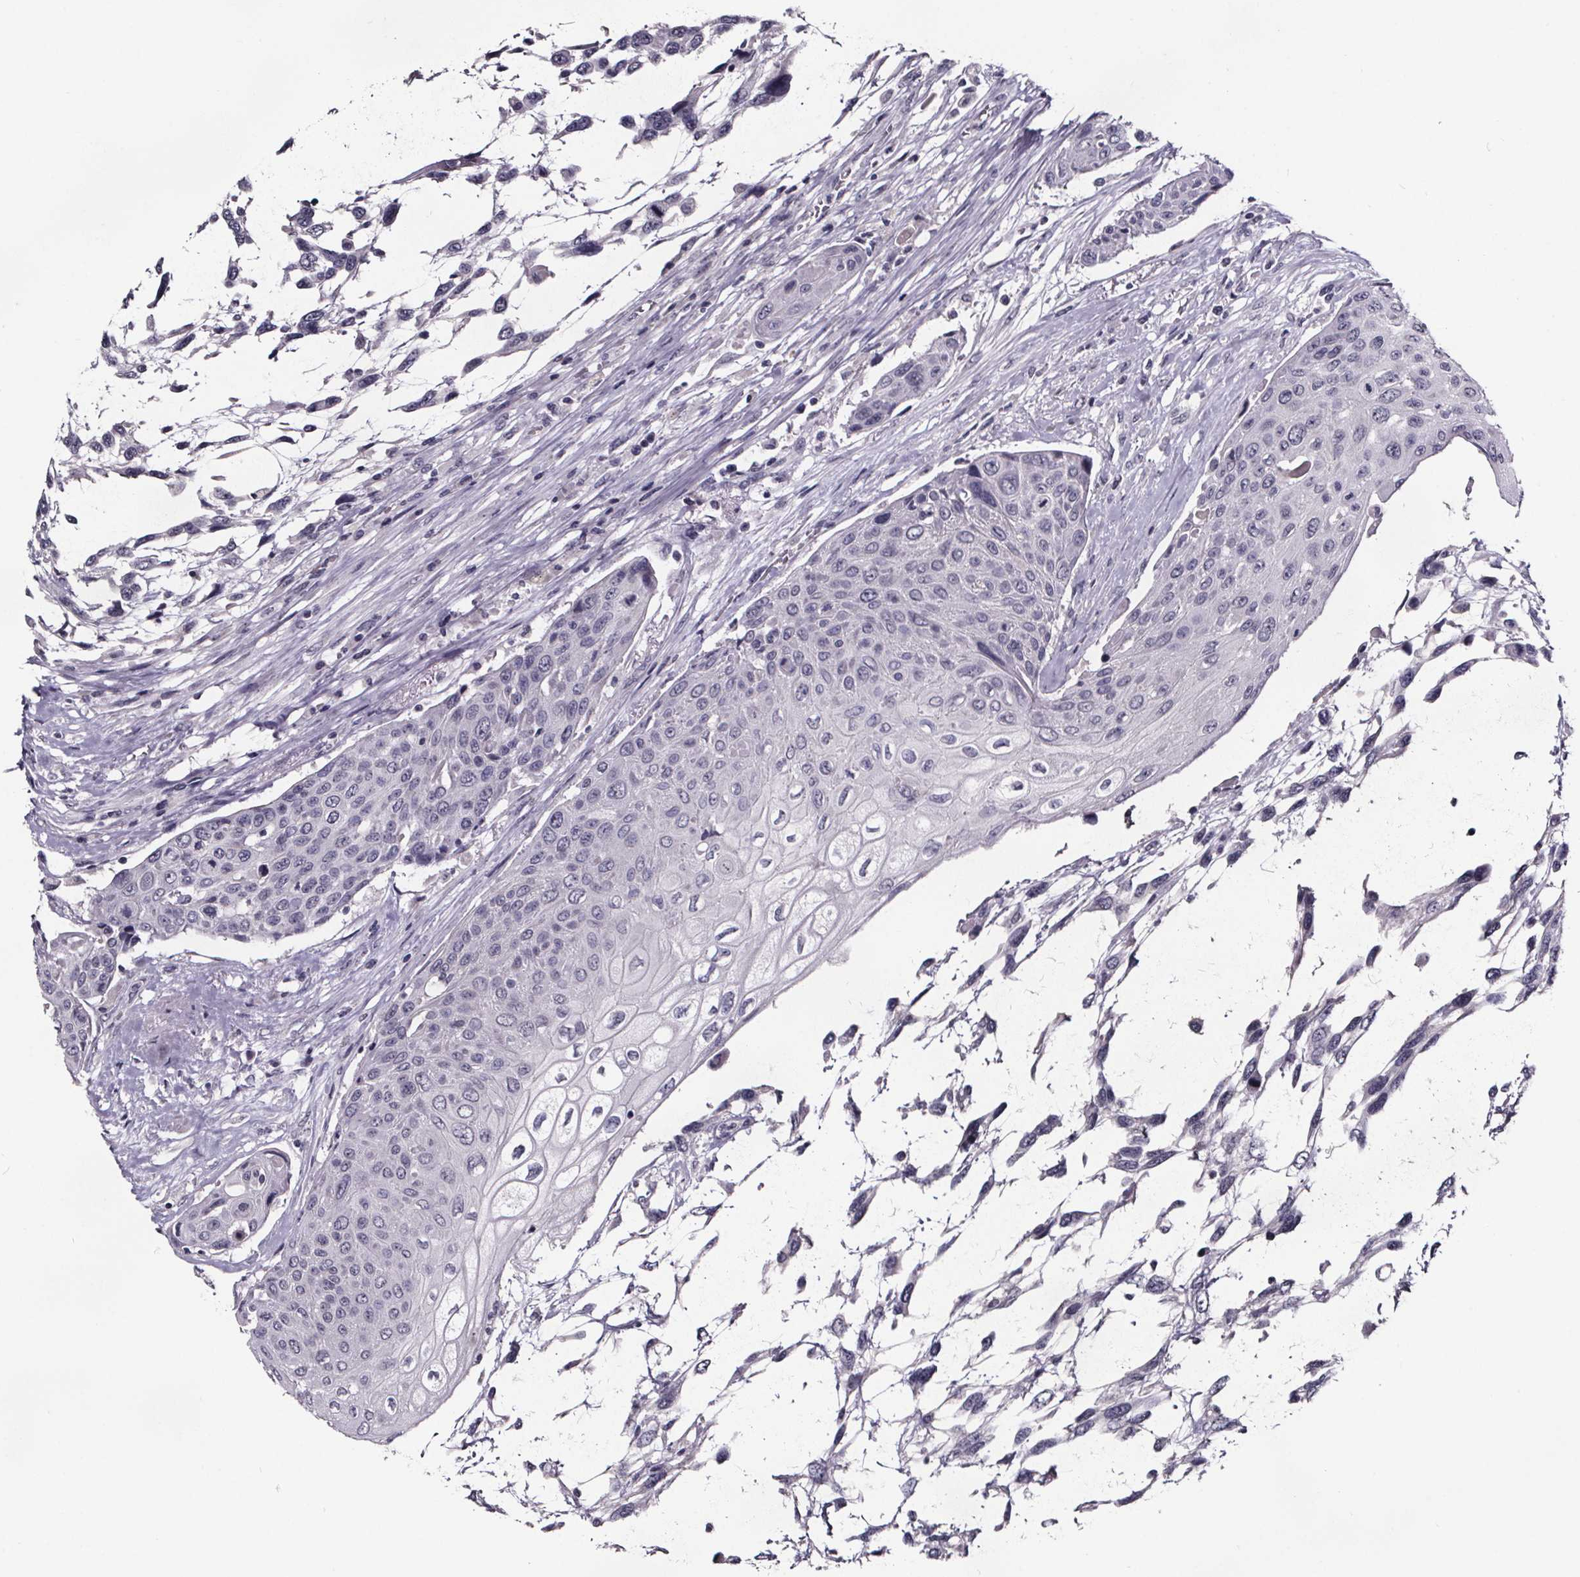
{"staining": {"intensity": "negative", "quantity": "none", "location": "none"}, "tissue": "urothelial cancer", "cell_type": "Tumor cells", "image_type": "cancer", "snomed": [{"axis": "morphology", "description": "Urothelial carcinoma, High grade"}, {"axis": "topography", "description": "Urinary bladder"}], "caption": "Immunohistochemical staining of high-grade urothelial carcinoma exhibits no significant staining in tumor cells.", "gene": "AR", "patient": {"sex": "female", "age": 70}}